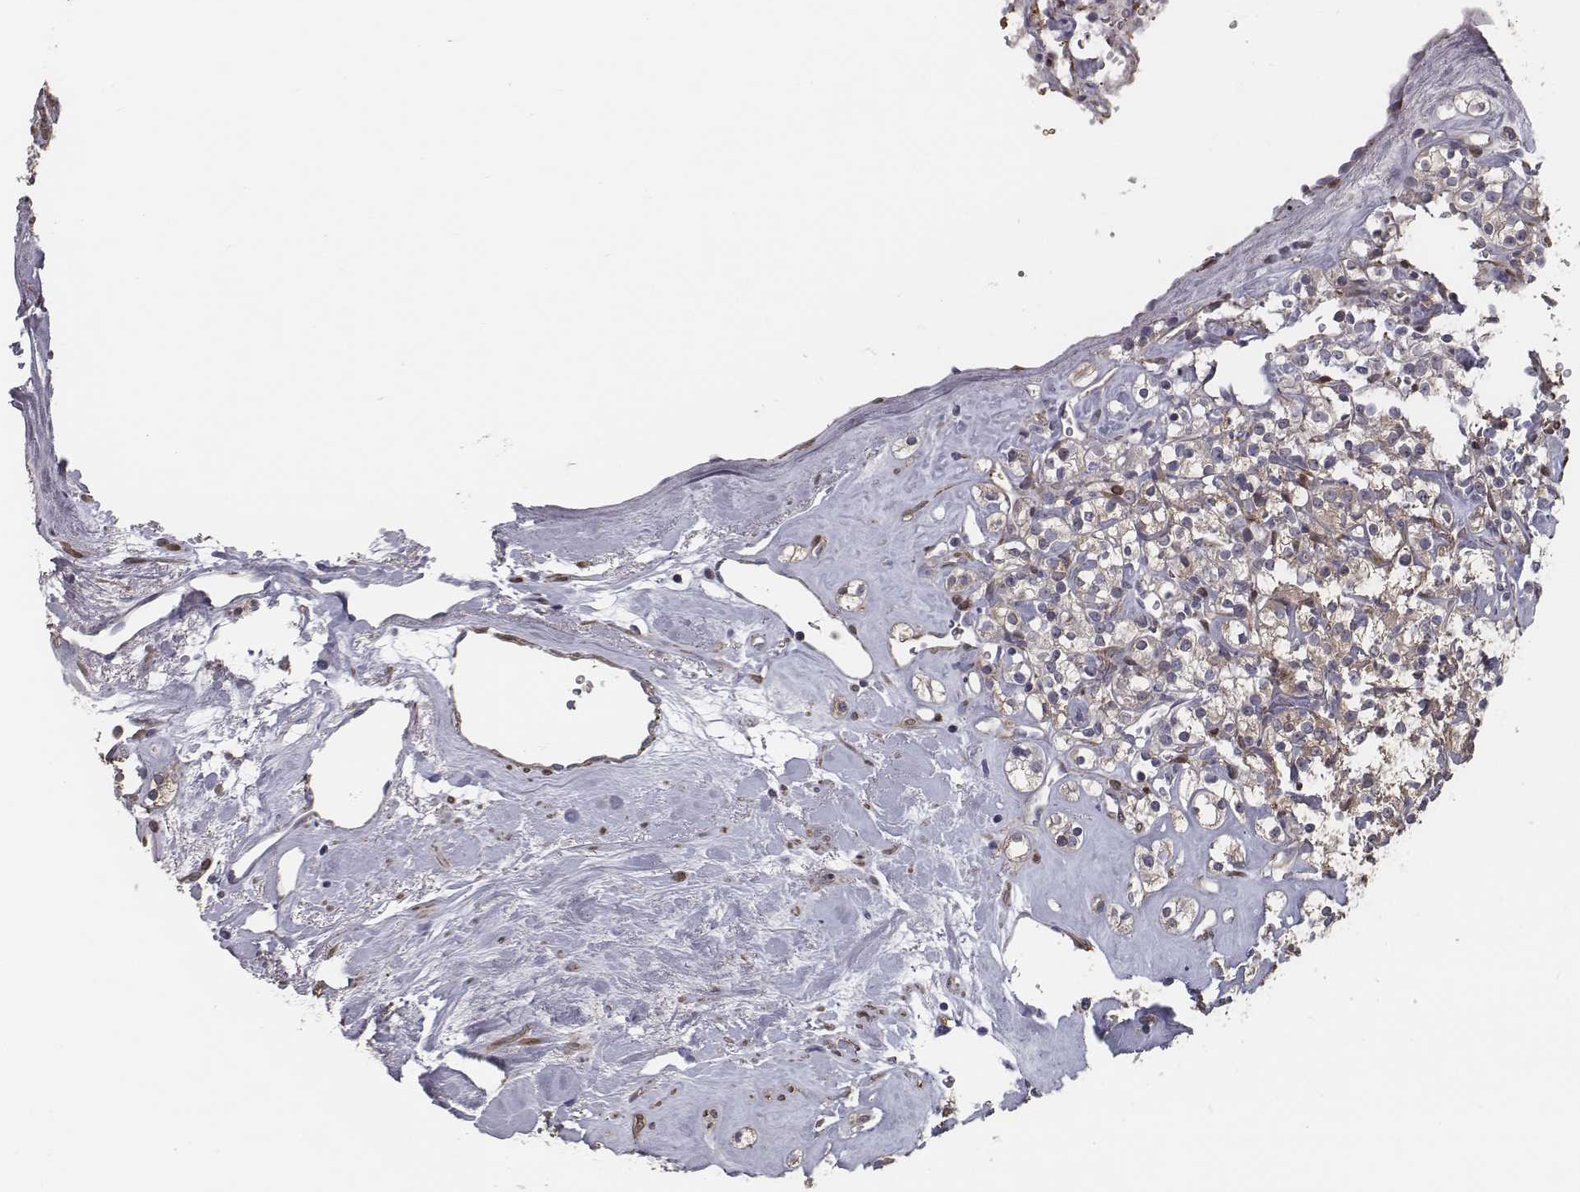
{"staining": {"intensity": "weak", "quantity": ">75%", "location": "cytoplasmic/membranous"}, "tissue": "renal cancer", "cell_type": "Tumor cells", "image_type": "cancer", "snomed": [{"axis": "morphology", "description": "Adenocarcinoma, NOS"}, {"axis": "topography", "description": "Kidney"}], "caption": "An image of adenocarcinoma (renal) stained for a protein reveals weak cytoplasmic/membranous brown staining in tumor cells.", "gene": "ISYNA1", "patient": {"sex": "male", "age": 77}}